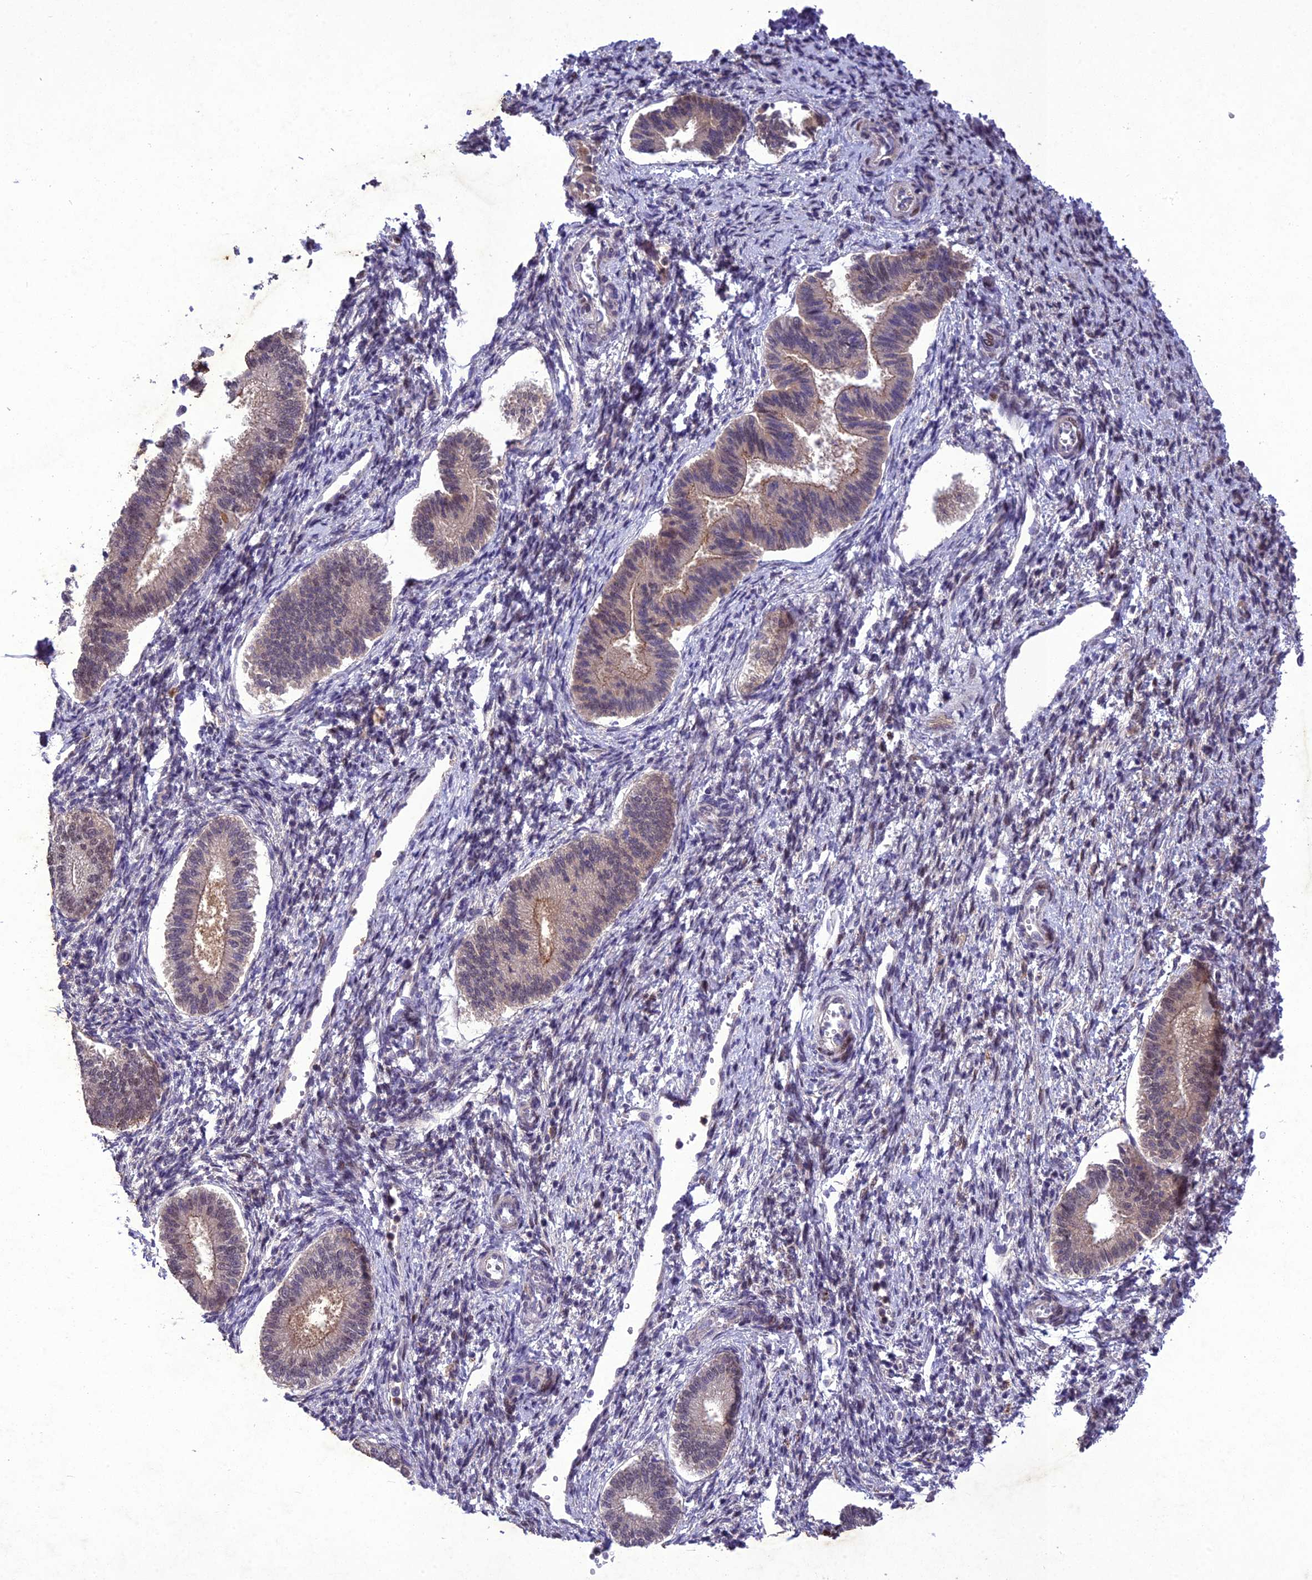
{"staining": {"intensity": "negative", "quantity": "none", "location": "none"}, "tissue": "endometrium", "cell_type": "Cells in endometrial stroma", "image_type": "normal", "snomed": [{"axis": "morphology", "description": "Normal tissue, NOS"}, {"axis": "topography", "description": "Endometrium"}], "caption": "Histopathology image shows no significant protein positivity in cells in endometrial stroma of unremarkable endometrium.", "gene": "ANKRD52", "patient": {"sex": "female", "age": 25}}